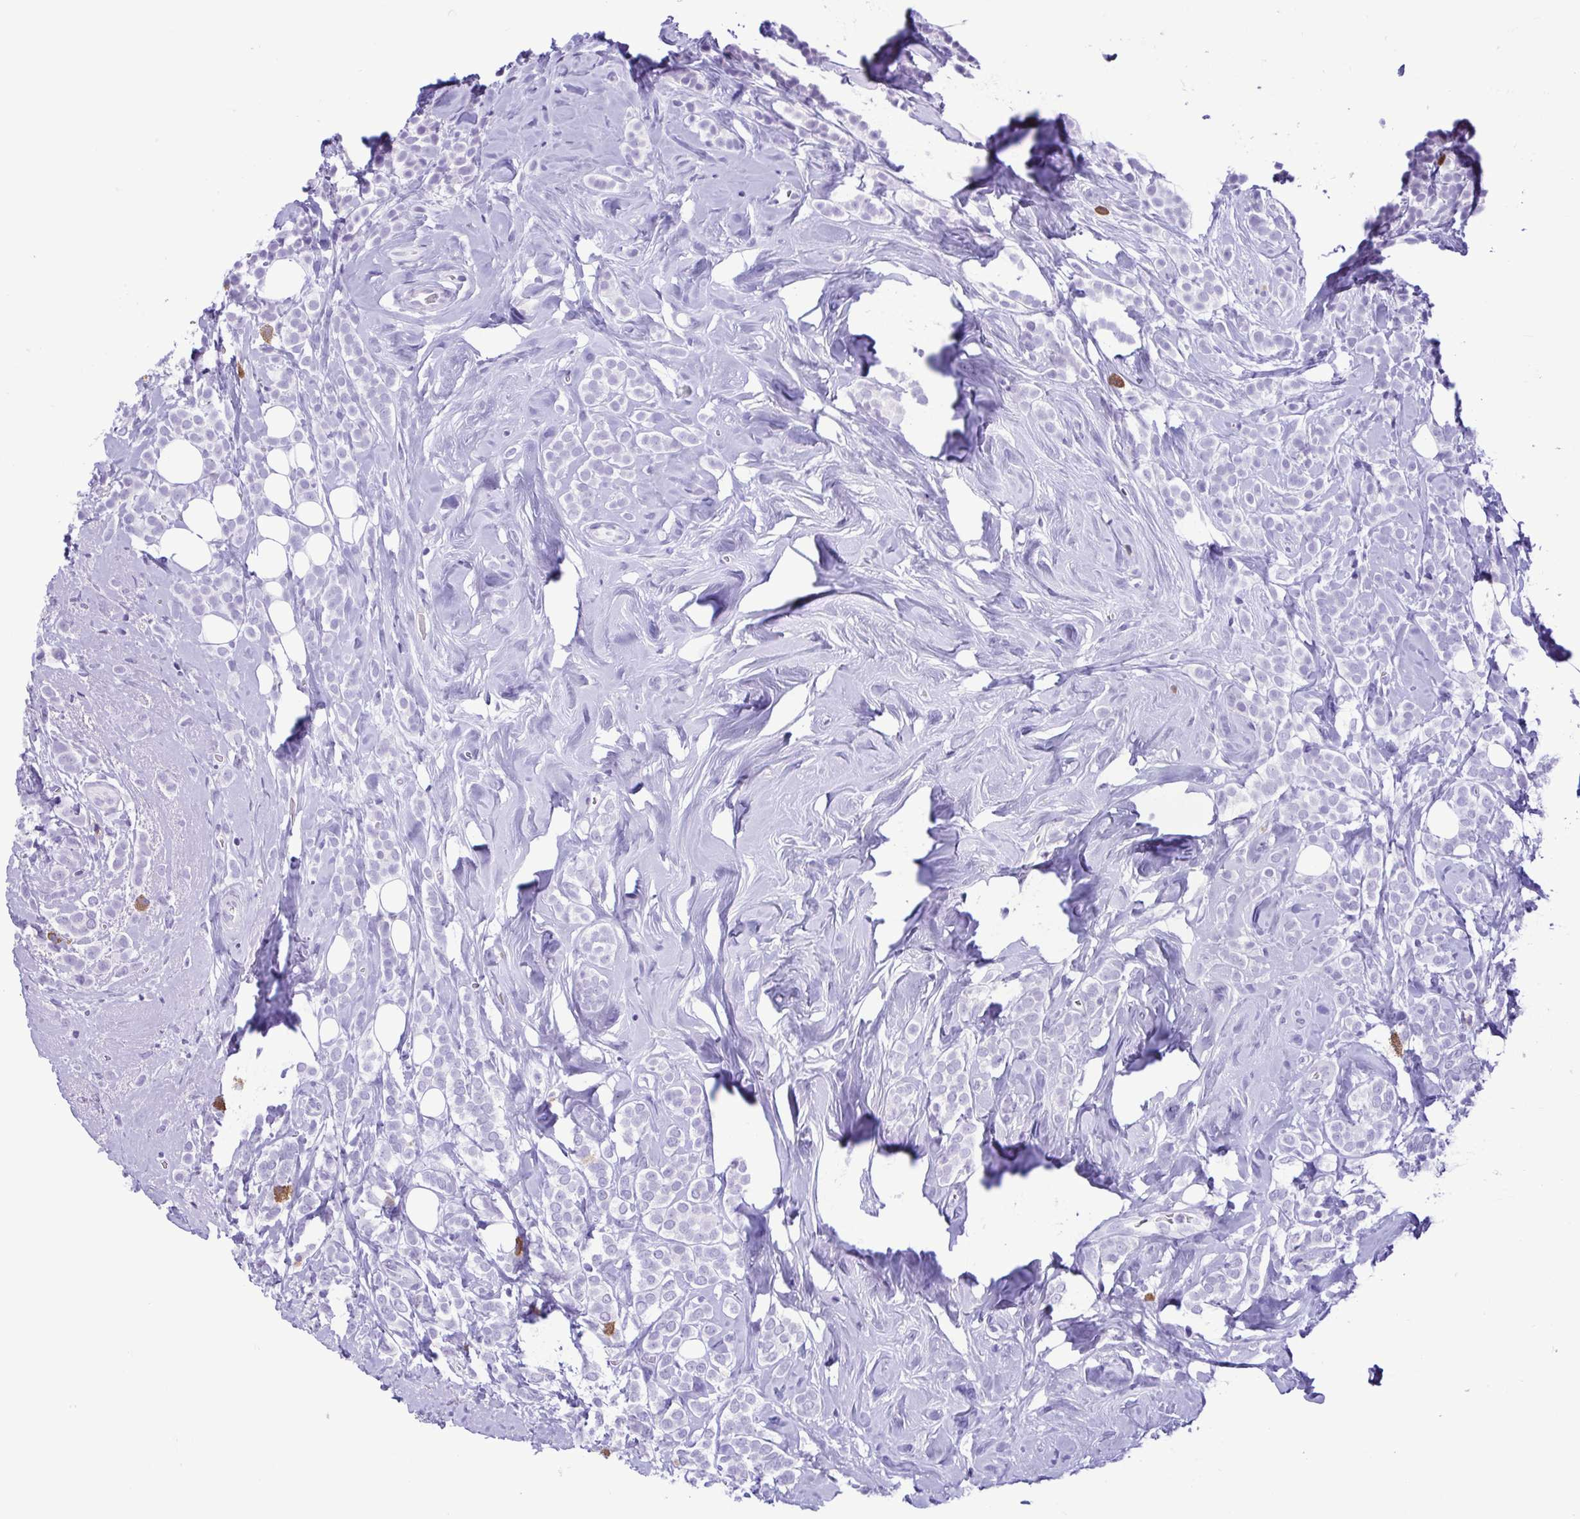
{"staining": {"intensity": "negative", "quantity": "none", "location": "none"}, "tissue": "breast cancer", "cell_type": "Tumor cells", "image_type": "cancer", "snomed": [{"axis": "morphology", "description": "Lobular carcinoma"}, {"axis": "topography", "description": "Breast"}], "caption": "An IHC histopathology image of breast lobular carcinoma is shown. There is no staining in tumor cells of breast lobular carcinoma.", "gene": "SPATA16", "patient": {"sex": "female", "age": 49}}